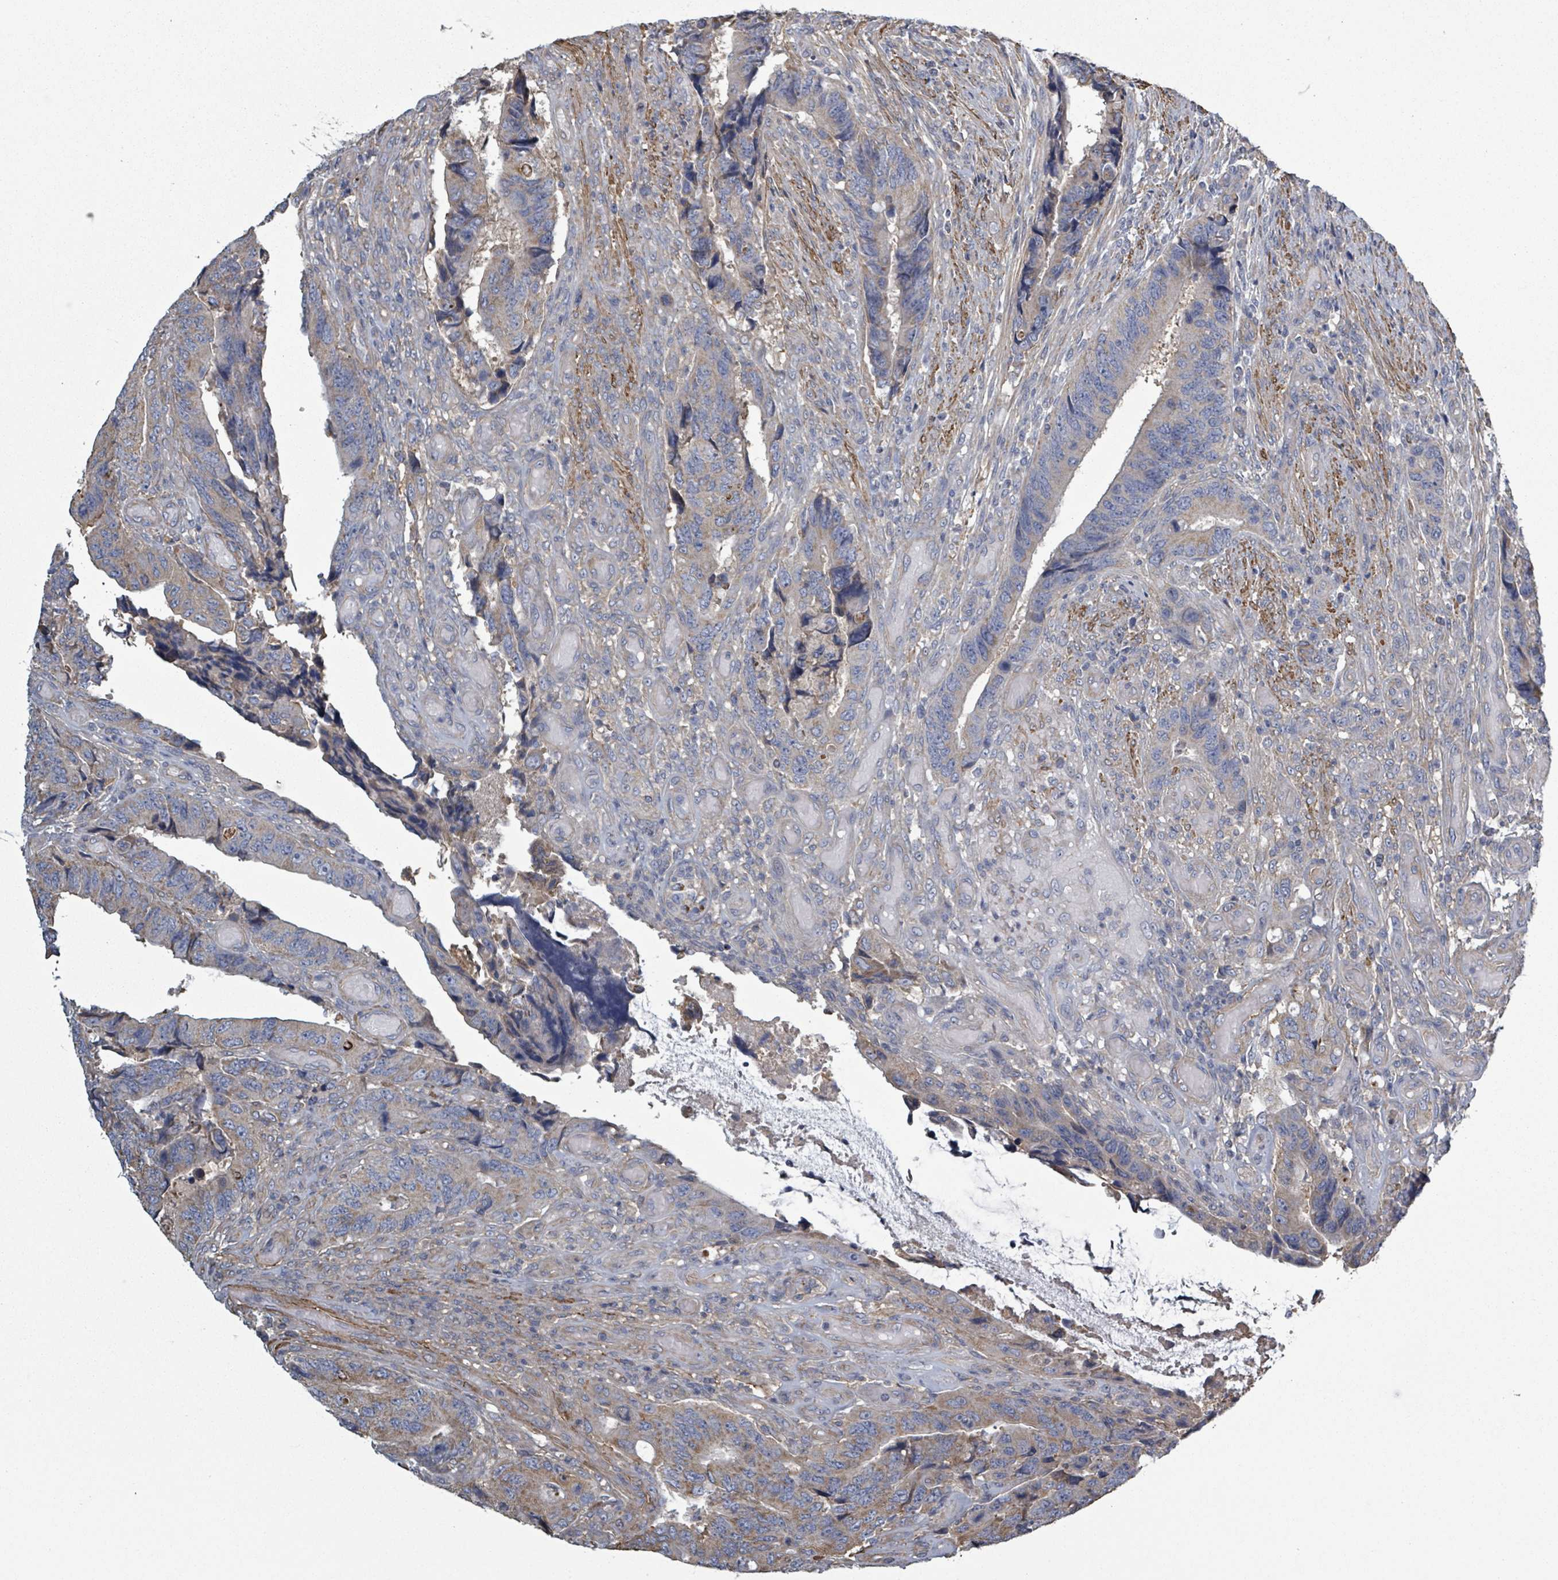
{"staining": {"intensity": "weak", "quantity": "25%-75%", "location": "cytoplasmic/membranous"}, "tissue": "colorectal cancer", "cell_type": "Tumor cells", "image_type": "cancer", "snomed": [{"axis": "morphology", "description": "Adenocarcinoma, NOS"}, {"axis": "topography", "description": "Colon"}], "caption": "Tumor cells display low levels of weak cytoplasmic/membranous expression in about 25%-75% of cells in human colorectal cancer (adenocarcinoma). (Stains: DAB in brown, nuclei in blue, Microscopy: brightfield microscopy at high magnification).", "gene": "ADCK1", "patient": {"sex": "male", "age": 87}}